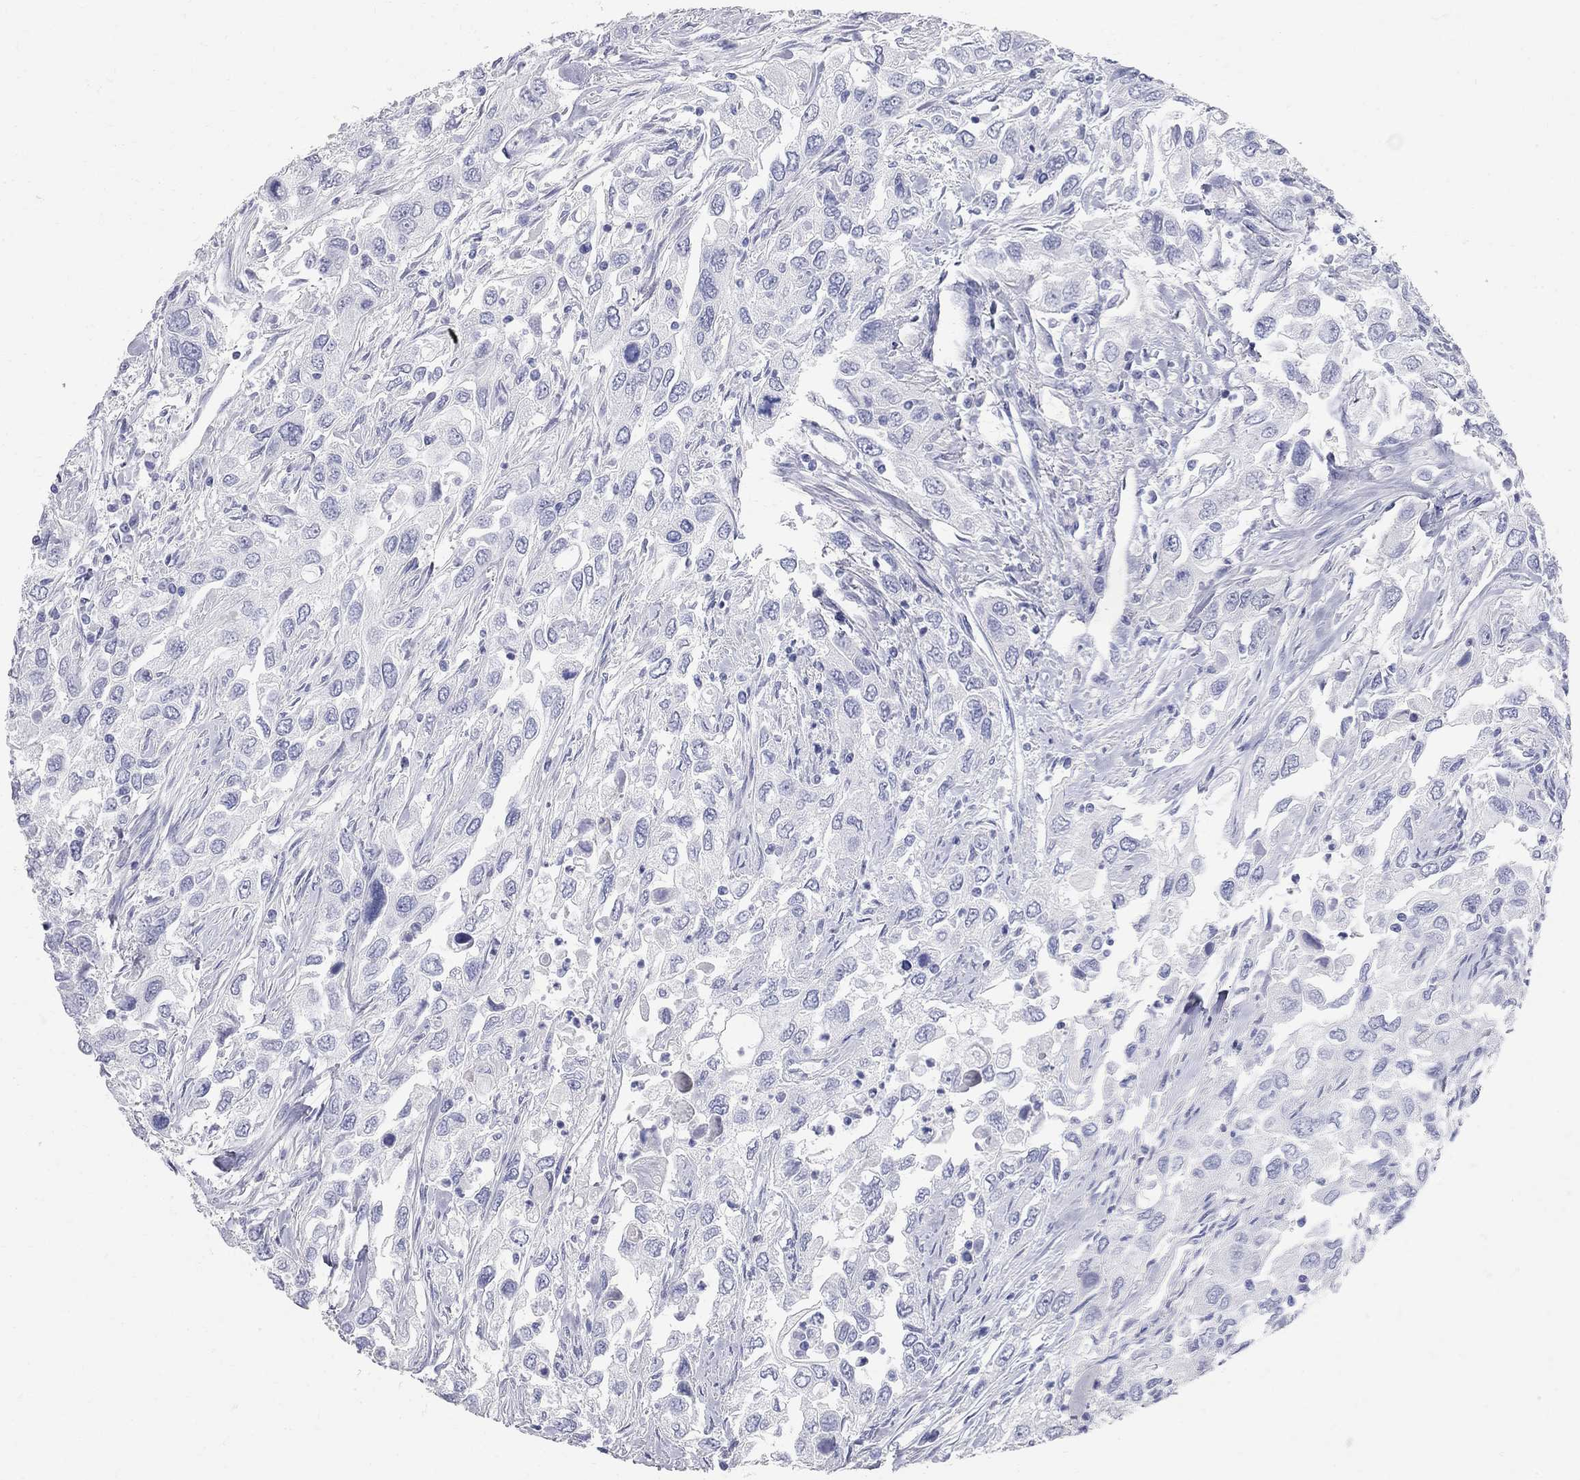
{"staining": {"intensity": "negative", "quantity": "none", "location": "none"}, "tissue": "urothelial cancer", "cell_type": "Tumor cells", "image_type": "cancer", "snomed": [{"axis": "morphology", "description": "Urothelial carcinoma, High grade"}, {"axis": "topography", "description": "Urinary bladder"}], "caption": "Image shows no significant protein positivity in tumor cells of high-grade urothelial carcinoma. Nuclei are stained in blue.", "gene": "BPIFB1", "patient": {"sex": "male", "age": 76}}